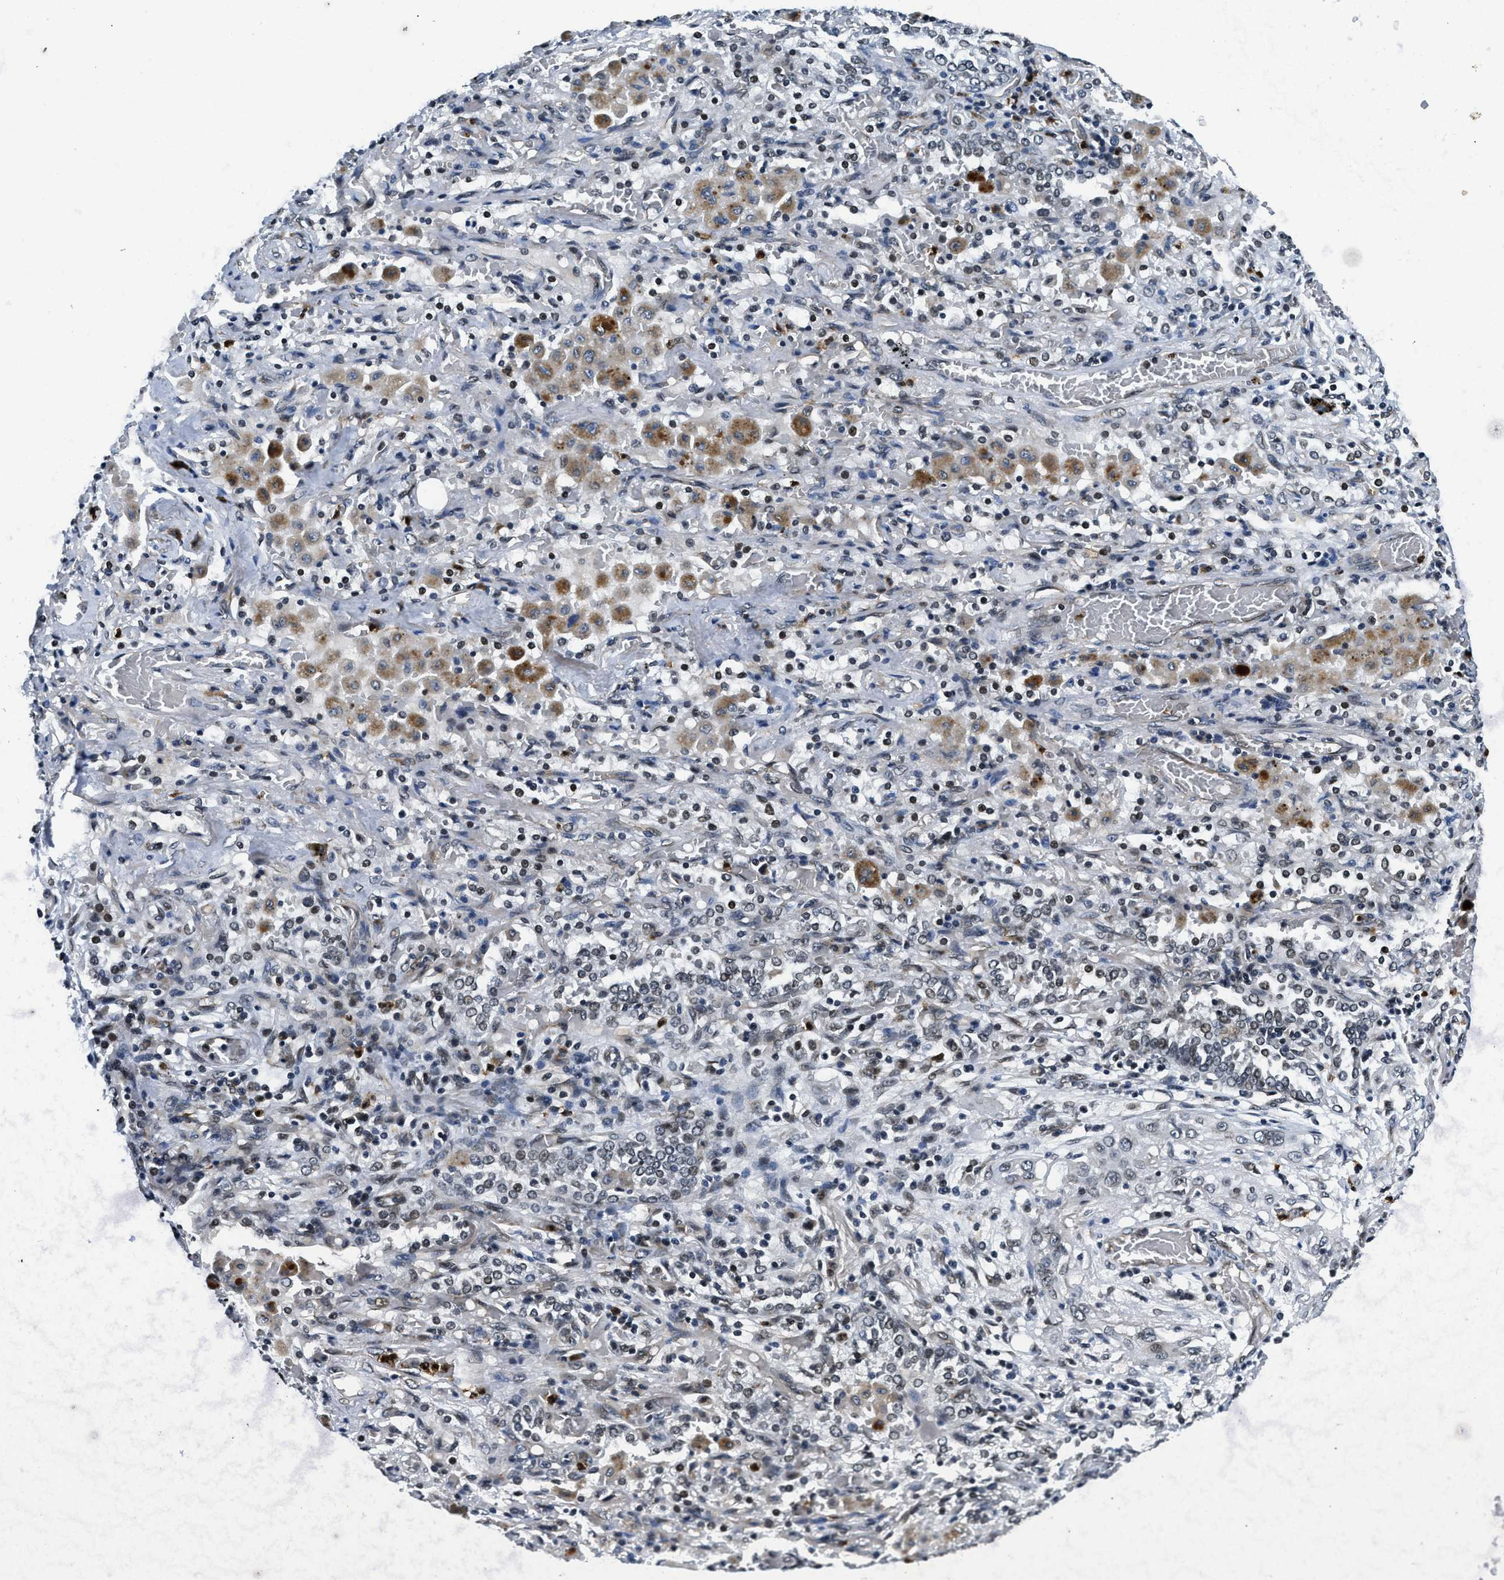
{"staining": {"intensity": "negative", "quantity": "none", "location": "none"}, "tissue": "lung cancer", "cell_type": "Tumor cells", "image_type": "cancer", "snomed": [{"axis": "morphology", "description": "Squamous cell carcinoma, NOS"}, {"axis": "topography", "description": "Lung"}], "caption": "Squamous cell carcinoma (lung) was stained to show a protein in brown. There is no significant expression in tumor cells.", "gene": "ZC3HC1", "patient": {"sex": "female", "age": 47}}